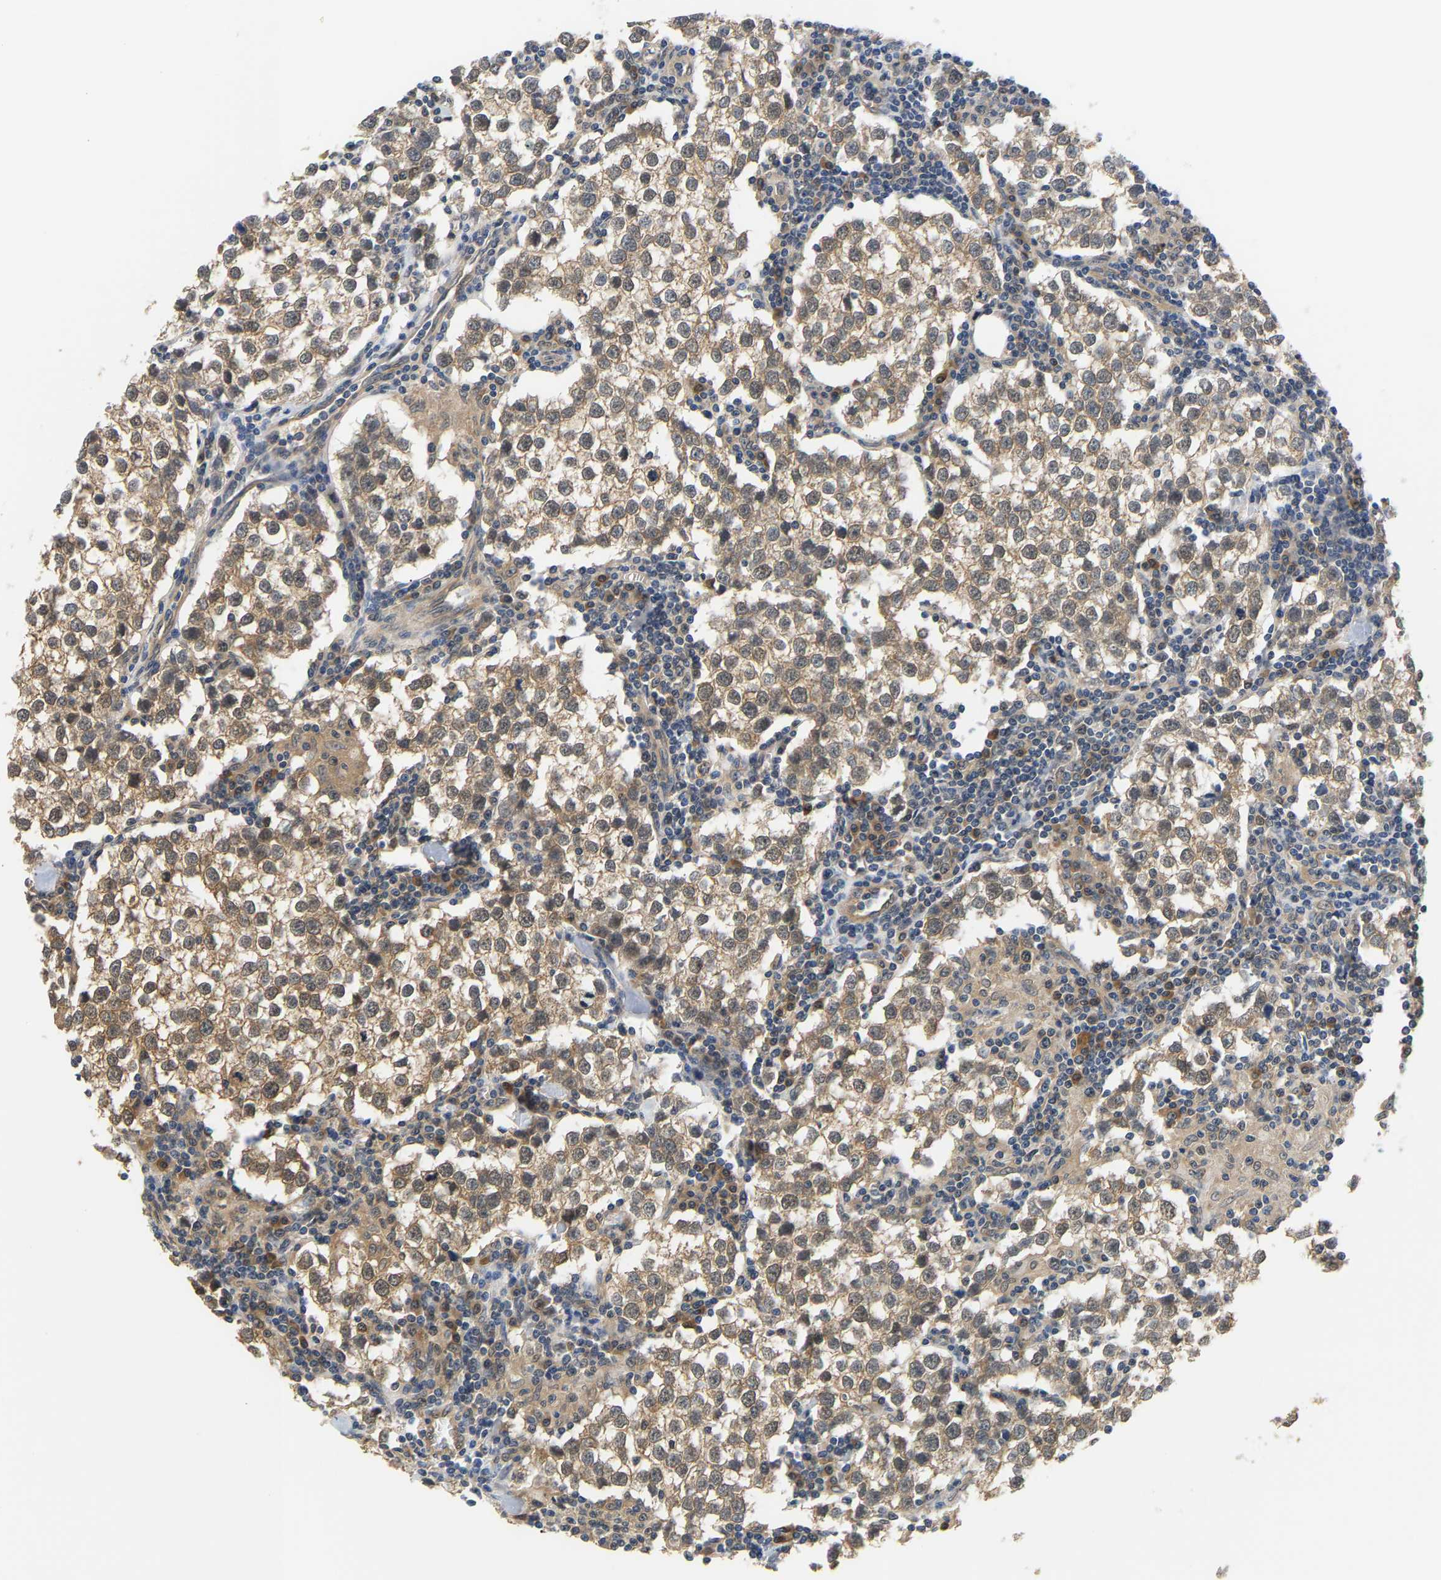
{"staining": {"intensity": "moderate", "quantity": ">75%", "location": "cytoplasmic/membranous"}, "tissue": "testis cancer", "cell_type": "Tumor cells", "image_type": "cancer", "snomed": [{"axis": "morphology", "description": "Seminoma, NOS"}, {"axis": "morphology", "description": "Carcinoma, Embryonal, NOS"}, {"axis": "topography", "description": "Testis"}], "caption": "Immunohistochemical staining of testis embryonal carcinoma demonstrates moderate cytoplasmic/membranous protein staining in approximately >75% of tumor cells.", "gene": "ARHGEF12", "patient": {"sex": "male", "age": 36}}